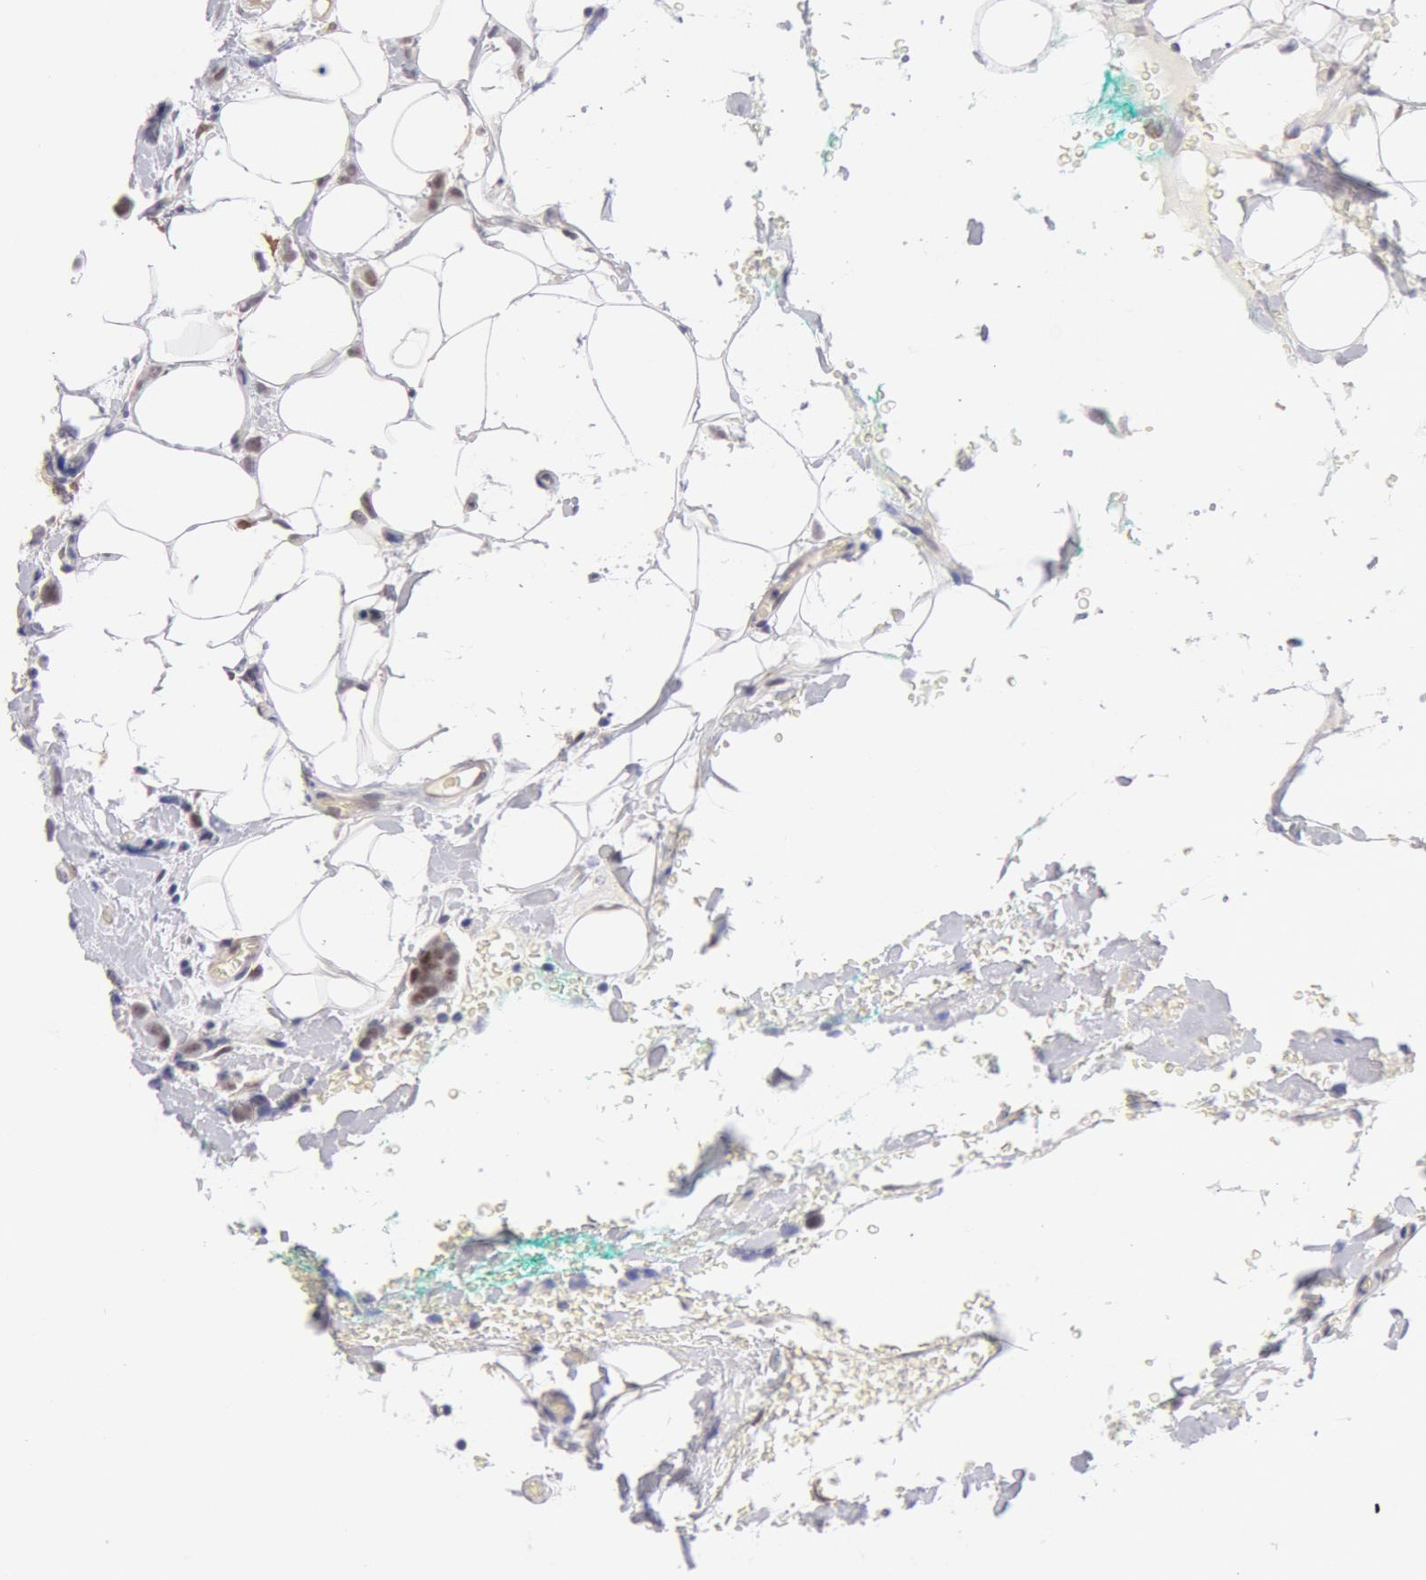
{"staining": {"intensity": "weak", "quantity": ">75%", "location": "nuclear"}, "tissue": "breast cancer", "cell_type": "Tumor cells", "image_type": "cancer", "snomed": [{"axis": "morphology", "description": "Lobular carcinoma"}, {"axis": "topography", "description": "Breast"}], "caption": "A high-resolution photomicrograph shows immunohistochemistry (IHC) staining of breast lobular carcinoma, which exhibits weak nuclear expression in about >75% of tumor cells.", "gene": "CDKN2B", "patient": {"sex": "female", "age": 60}}